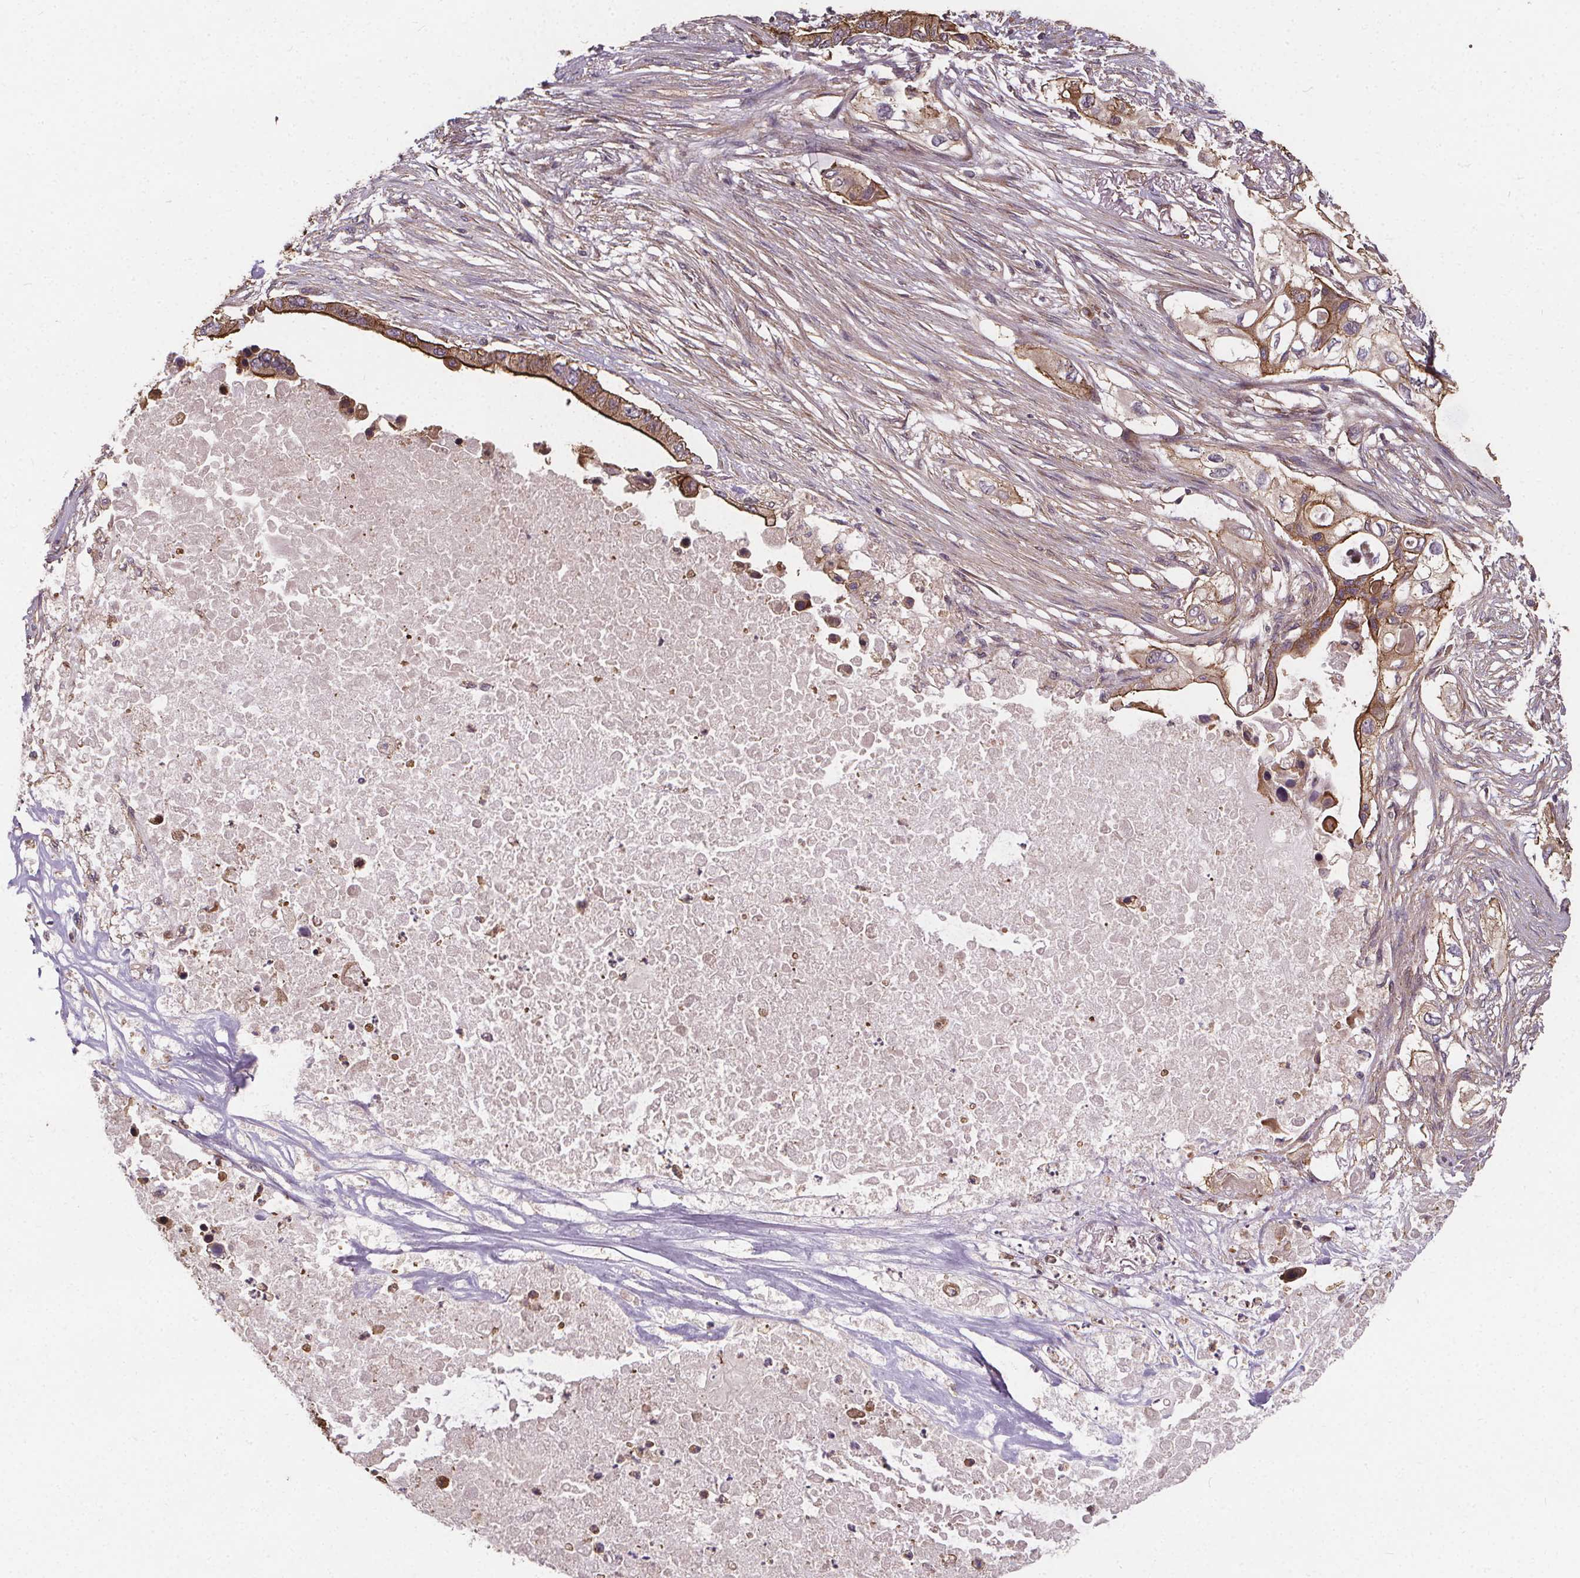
{"staining": {"intensity": "moderate", "quantity": ">75%", "location": "cytoplasmic/membranous"}, "tissue": "pancreatic cancer", "cell_type": "Tumor cells", "image_type": "cancer", "snomed": [{"axis": "morphology", "description": "Adenocarcinoma, NOS"}, {"axis": "topography", "description": "Pancreas"}], "caption": "Immunohistochemistry (IHC) histopathology image of neoplastic tissue: pancreatic adenocarcinoma stained using immunohistochemistry (IHC) demonstrates medium levels of moderate protein expression localized specifically in the cytoplasmic/membranous of tumor cells, appearing as a cytoplasmic/membranous brown color.", "gene": "CLINT1", "patient": {"sex": "female", "age": 63}}